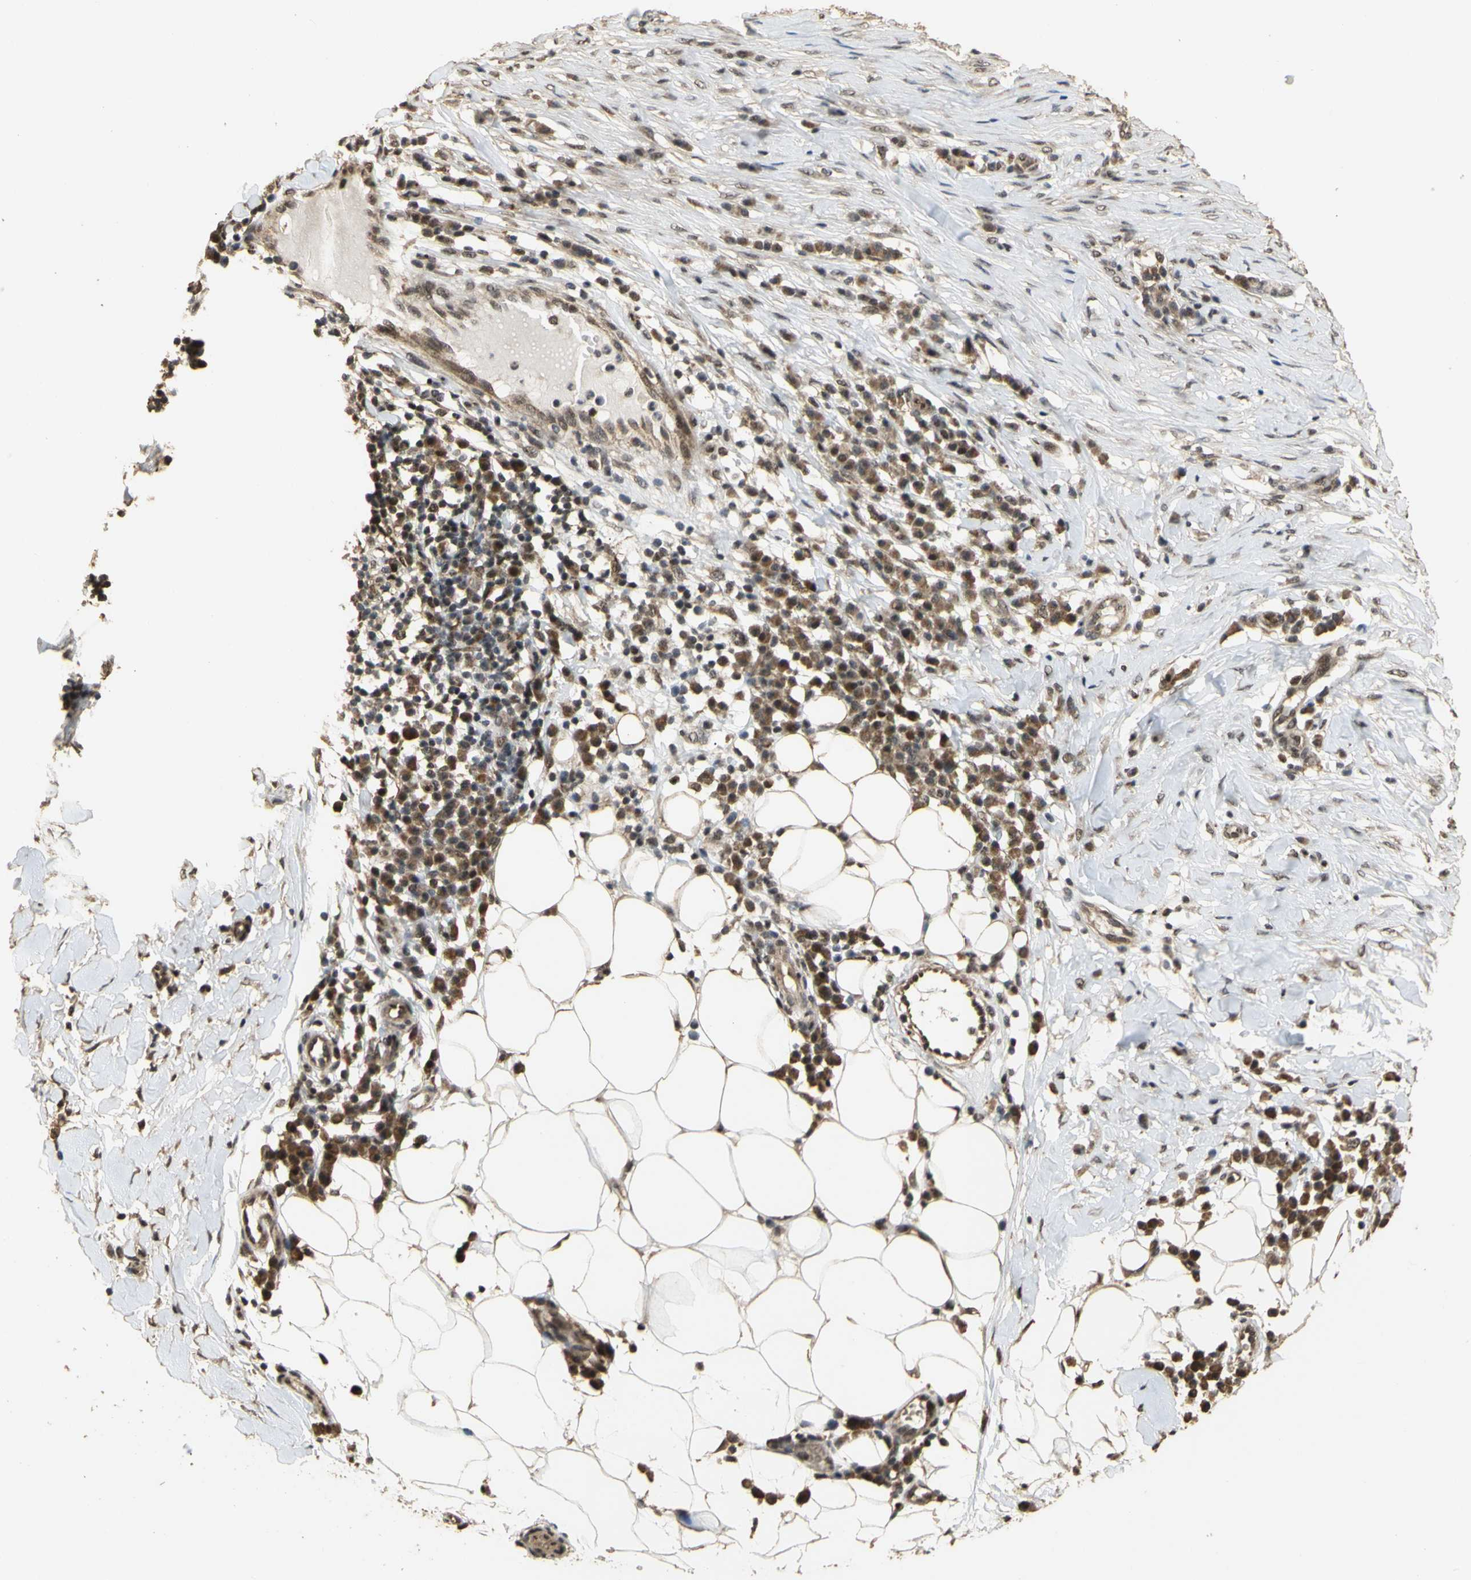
{"staining": {"intensity": "weak", "quantity": ">75%", "location": "cytoplasmic/membranous,nuclear"}, "tissue": "skin cancer", "cell_type": "Tumor cells", "image_type": "cancer", "snomed": [{"axis": "morphology", "description": "Squamous cell carcinoma, NOS"}, {"axis": "topography", "description": "Skin"}], "caption": "An image showing weak cytoplasmic/membranous and nuclear positivity in approximately >75% of tumor cells in skin squamous cell carcinoma, as visualized by brown immunohistochemical staining.", "gene": "GTF2E2", "patient": {"sex": "male", "age": 24}}